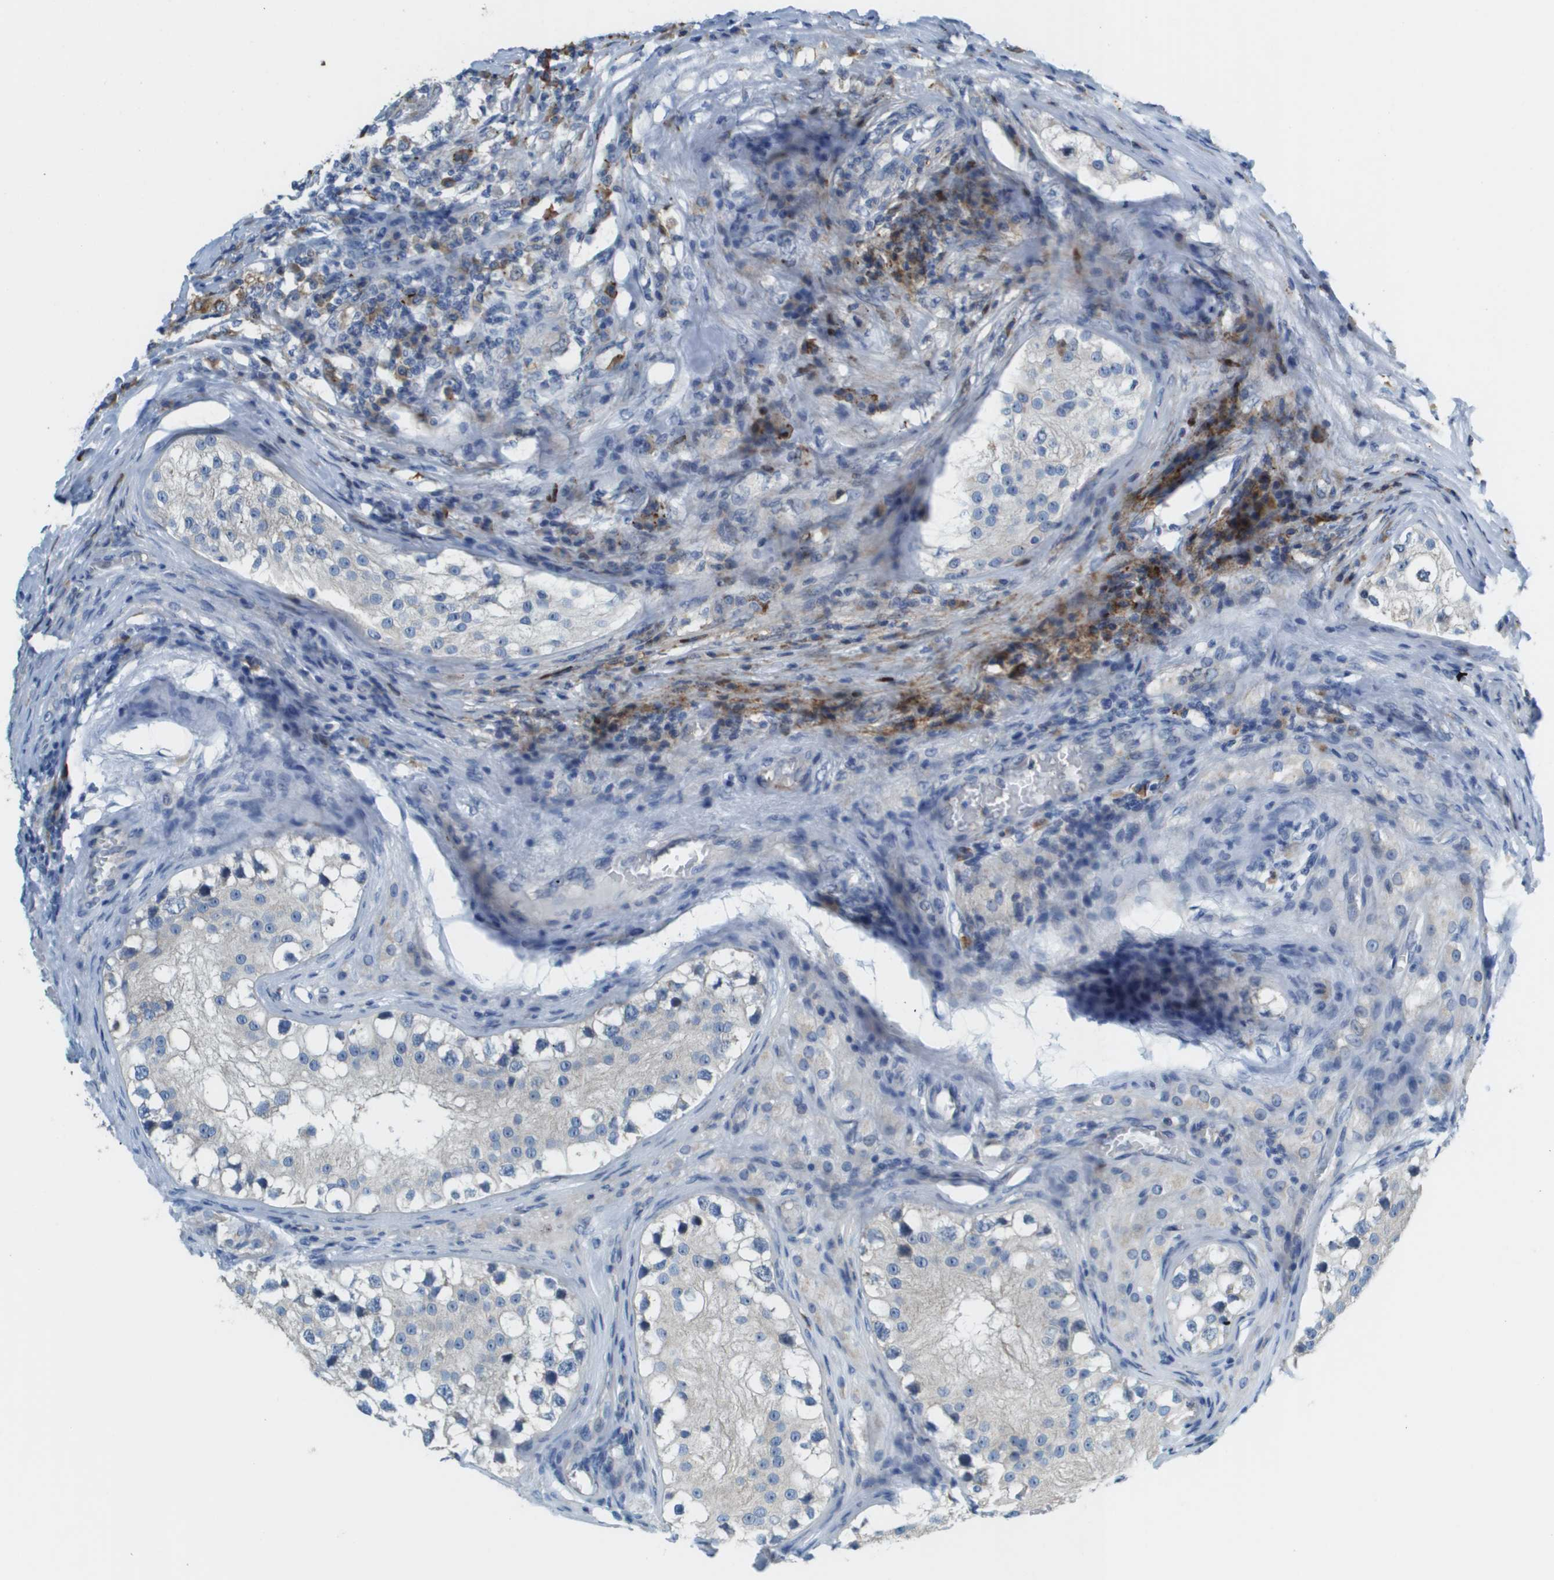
{"staining": {"intensity": "negative", "quantity": "none", "location": "none"}, "tissue": "testis cancer", "cell_type": "Tumor cells", "image_type": "cancer", "snomed": [{"axis": "morphology", "description": "Carcinoma, Embryonal, NOS"}, {"axis": "topography", "description": "Testis"}], "caption": "High power microscopy photomicrograph of an IHC photomicrograph of embryonal carcinoma (testis), revealing no significant expression in tumor cells. The staining was performed using DAB to visualize the protein expression in brown, while the nuclei were stained in blue with hematoxylin (Magnification: 20x).", "gene": "SDC1", "patient": {"sex": "male", "age": 21}}